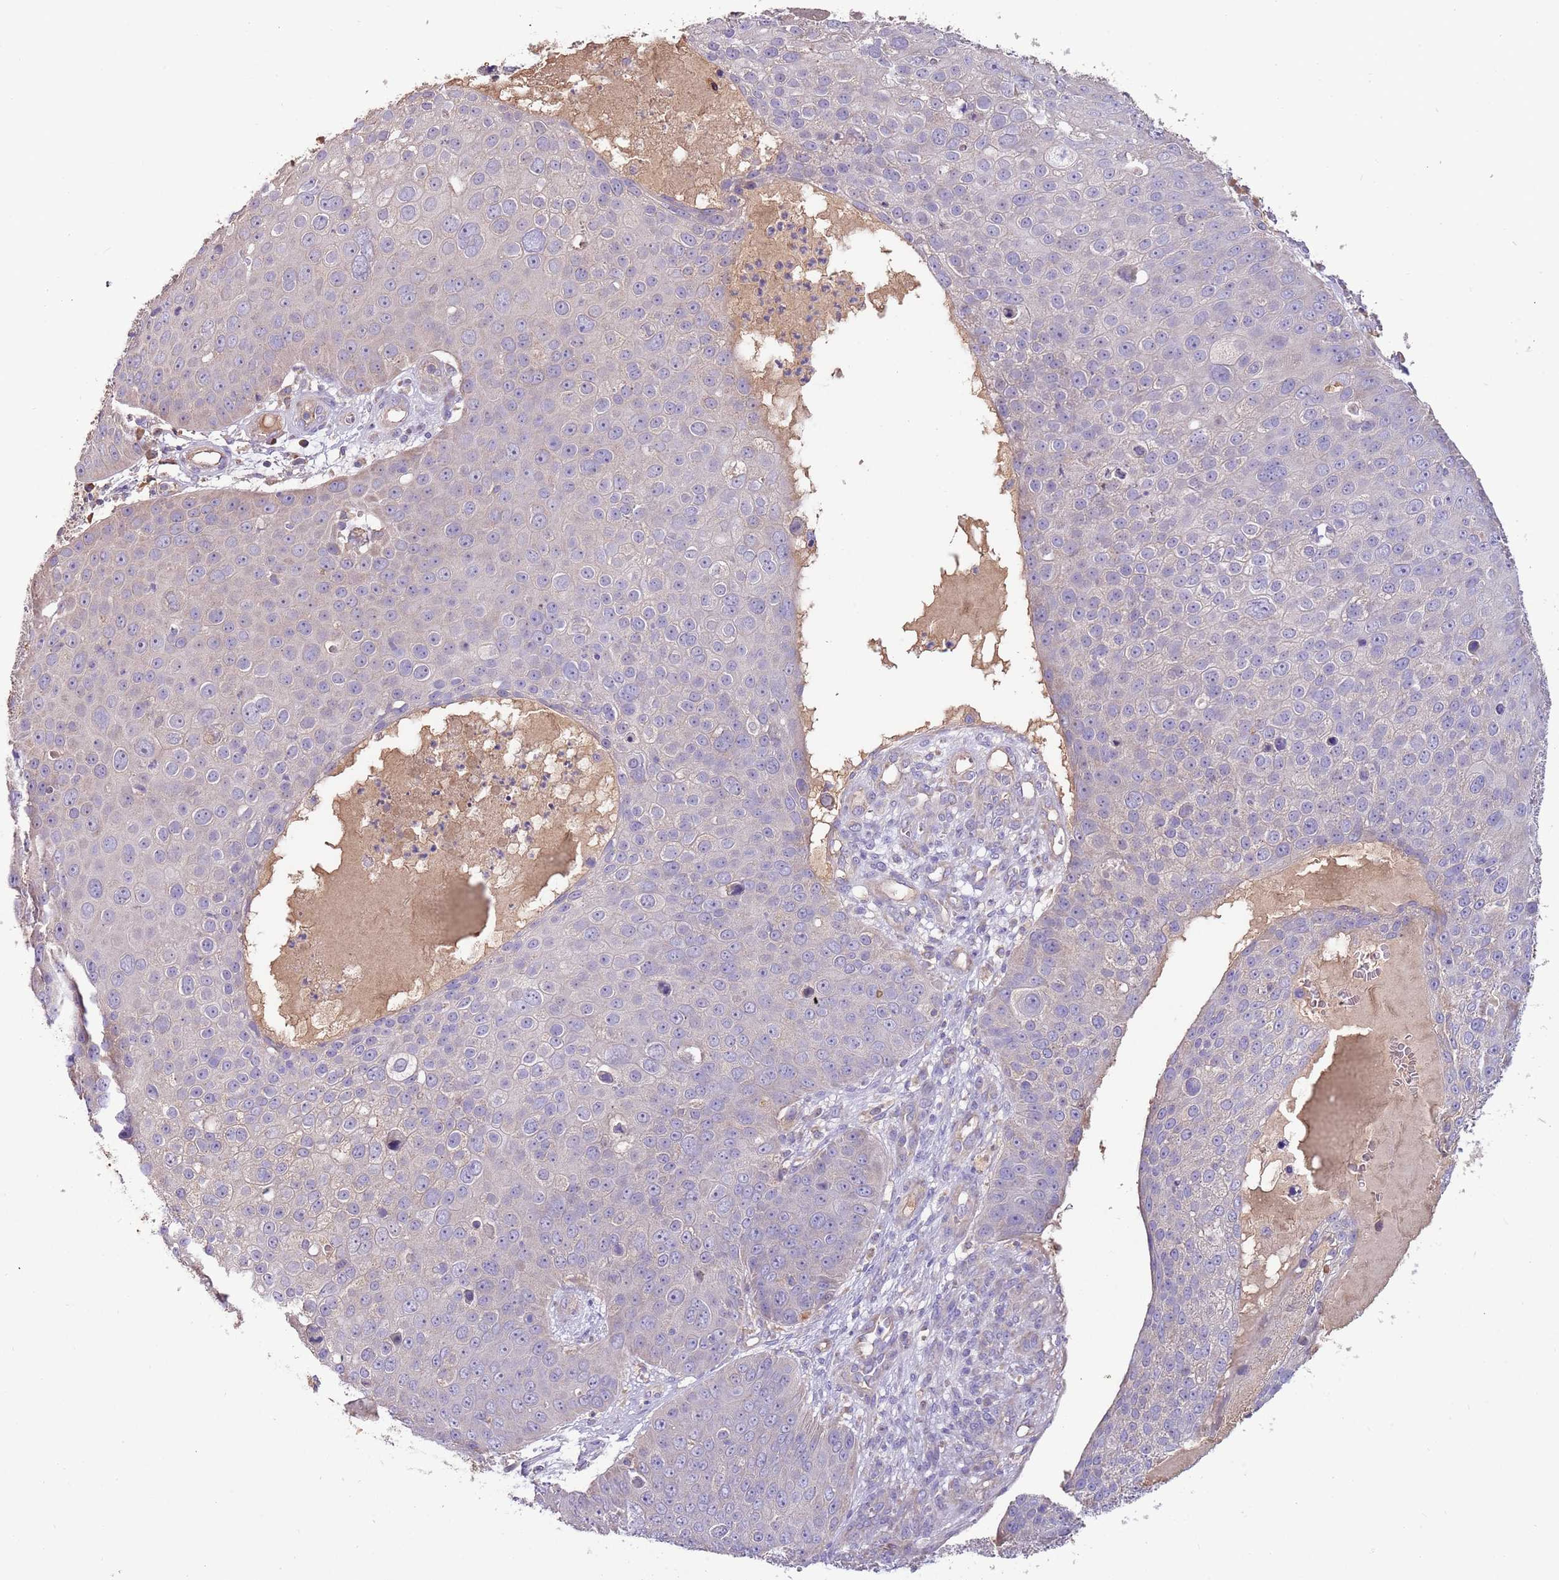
{"staining": {"intensity": "negative", "quantity": "none", "location": "none"}, "tissue": "skin cancer", "cell_type": "Tumor cells", "image_type": "cancer", "snomed": [{"axis": "morphology", "description": "Squamous cell carcinoma, NOS"}, {"axis": "topography", "description": "Skin"}], "caption": "Tumor cells are negative for brown protein staining in skin cancer. (Stains: DAB IHC with hematoxylin counter stain, Microscopy: brightfield microscopy at high magnification).", "gene": "TRMO", "patient": {"sex": "male", "age": 71}}